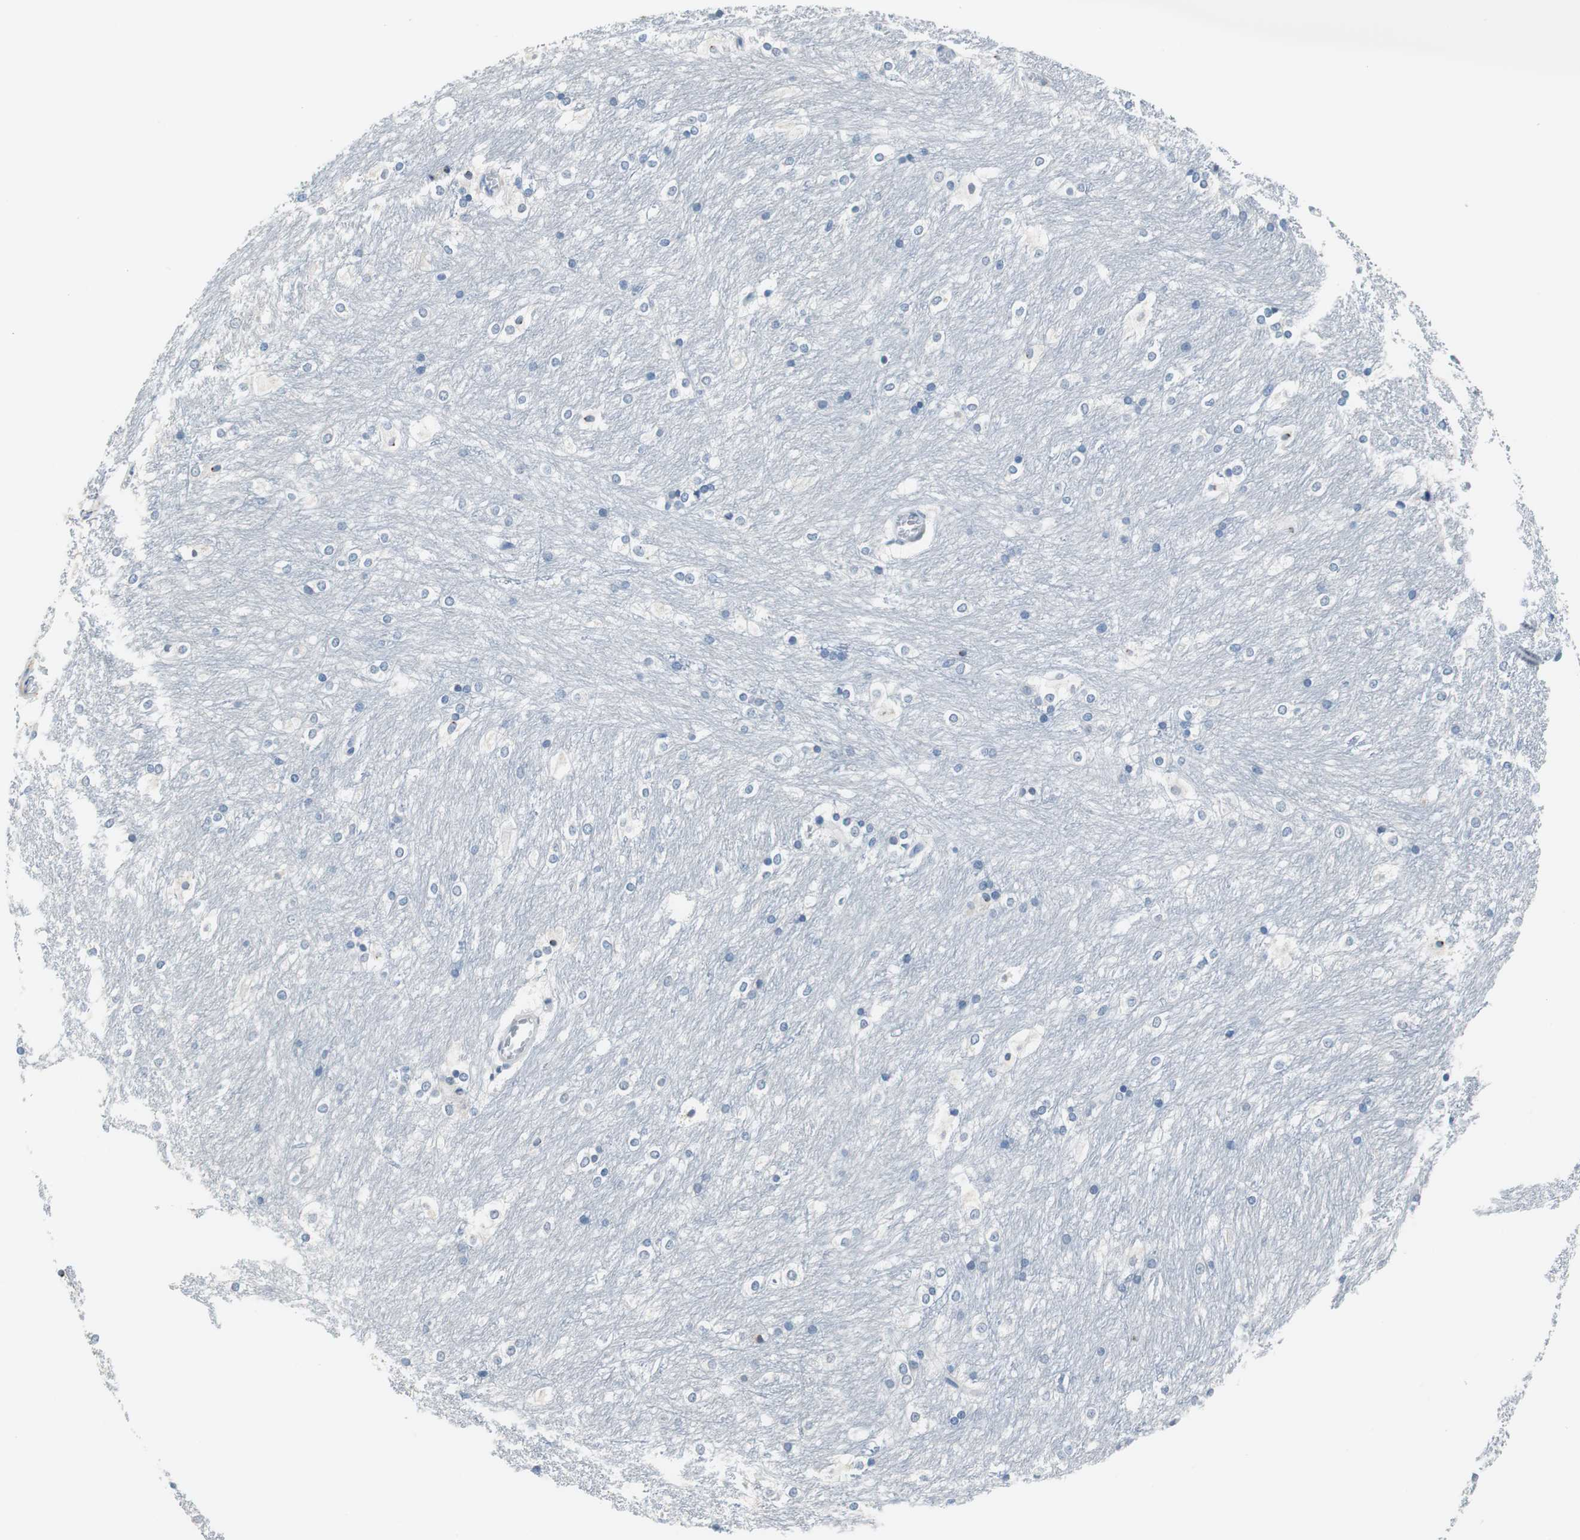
{"staining": {"intensity": "moderate", "quantity": "<25%", "location": "nuclear"}, "tissue": "caudate", "cell_type": "Glial cells", "image_type": "normal", "snomed": [{"axis": "morphology", "description": "Normal tissue, NOS"}, {"axis": "topography", "description": "Lateral ventricle wall"}], "caption": "IHC of unremarkable human caudate exhibits low levels of moderate nuclear staining in about <25% of glial cells.", "gene": "MUC7", "patient": {"sex": "female", "age": 19}}